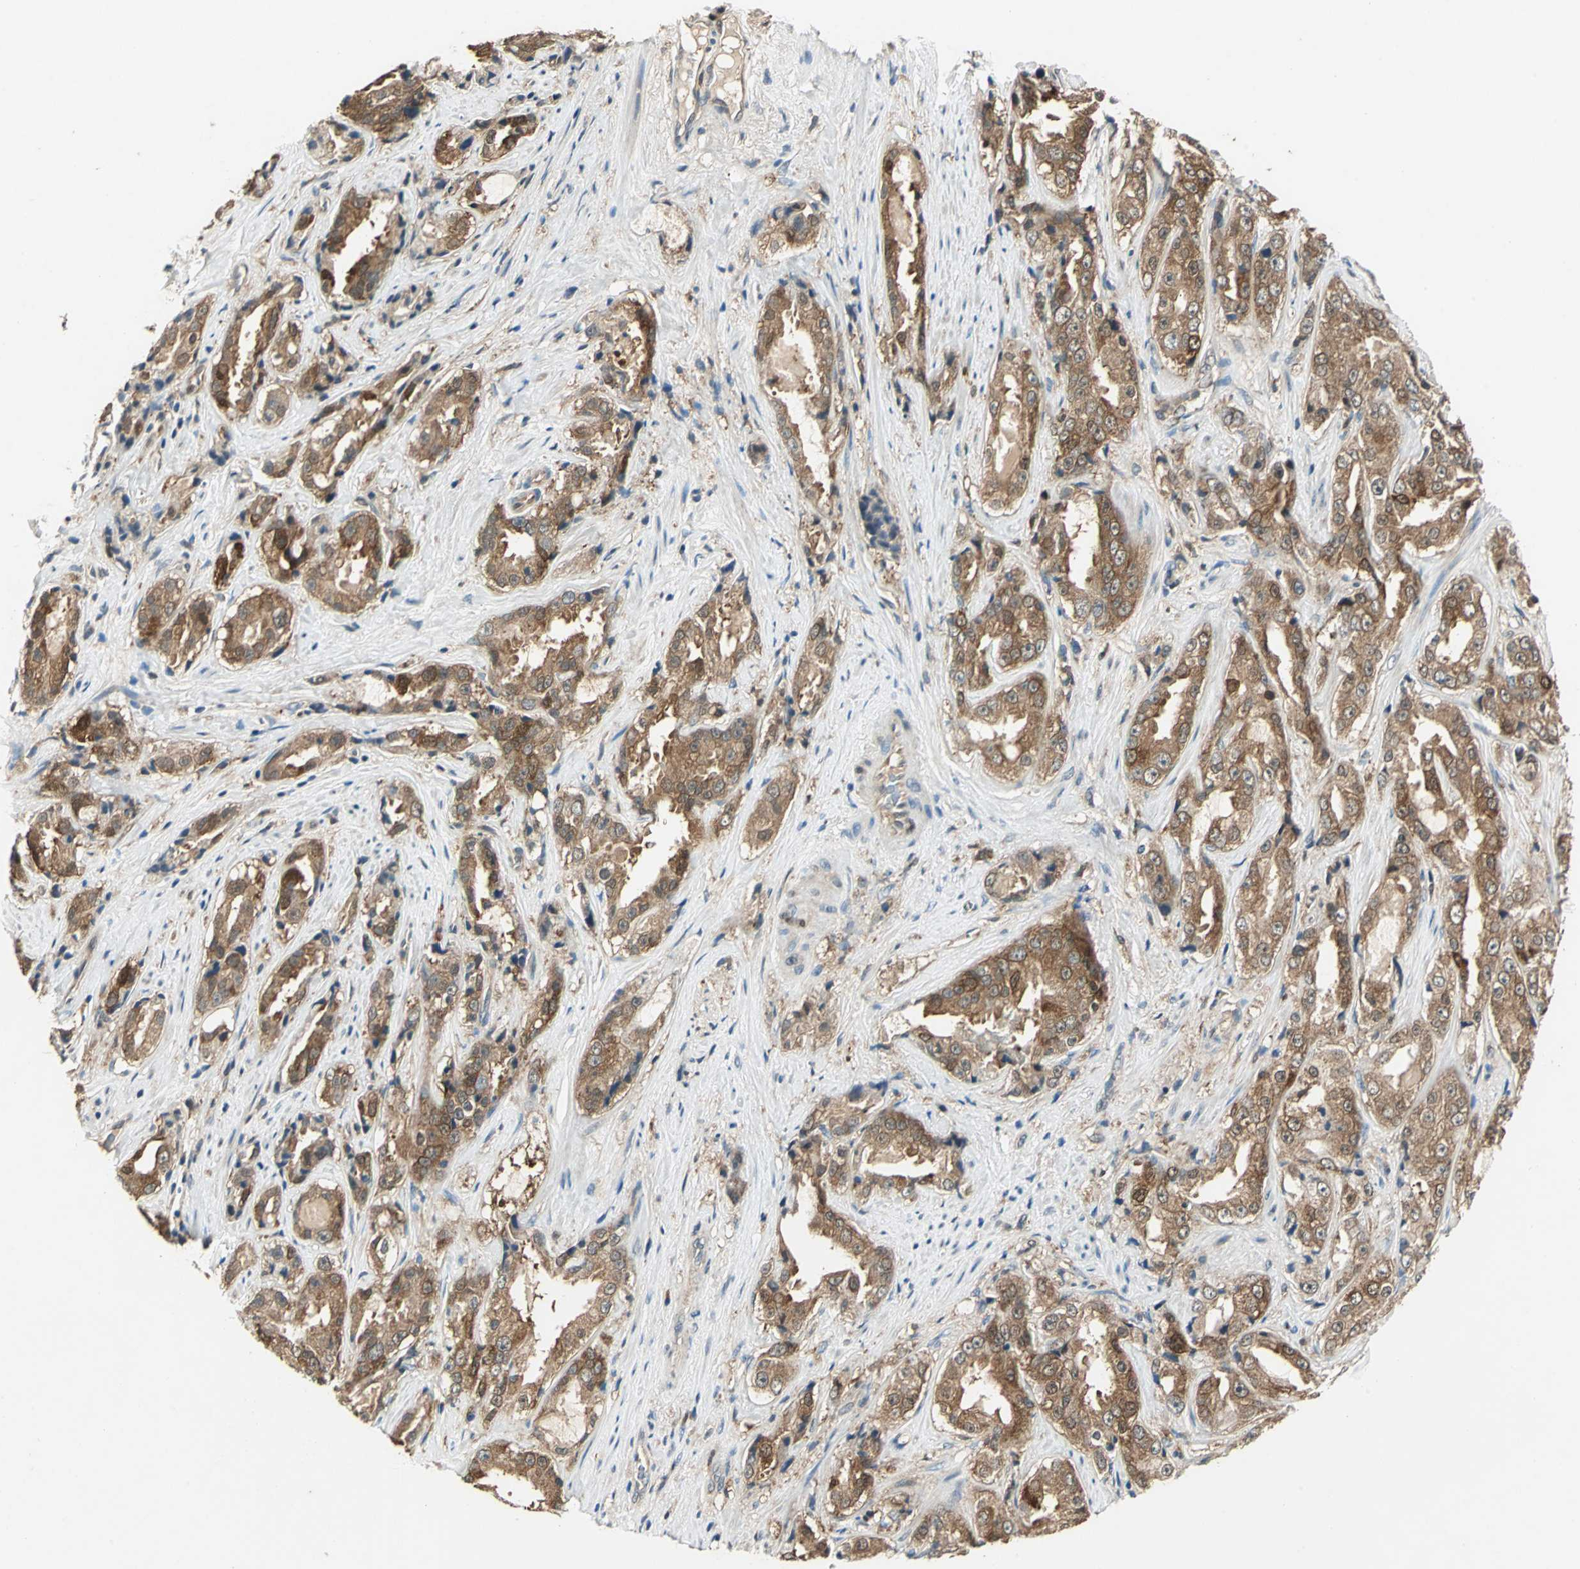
{"staining": {"intensity": "moderate", "quantity": ">75%", "location": "cytoplasmic/membranous,nuclear"}, "tissue": "prostate cancer", "cell_type": "Tumor cells", "image_type": "cancer", "snomed": [{"axis": "morphology", "description": "Adenocarcinoma, High grade"}, {"axis": "topography", "description": "Prostate"}], "caption": "This micrograph exhibits adenocarcinoma (high-grade) (prostate) stained with IHC to label a protein in brown. The cytoplasmic/membranous and nuclear of tumor cells show moderate positivity for the protein. Nuclei are counter-stained blue.", "gene": "RRM2B", "patient": {"sex": "male", "age": 73}}